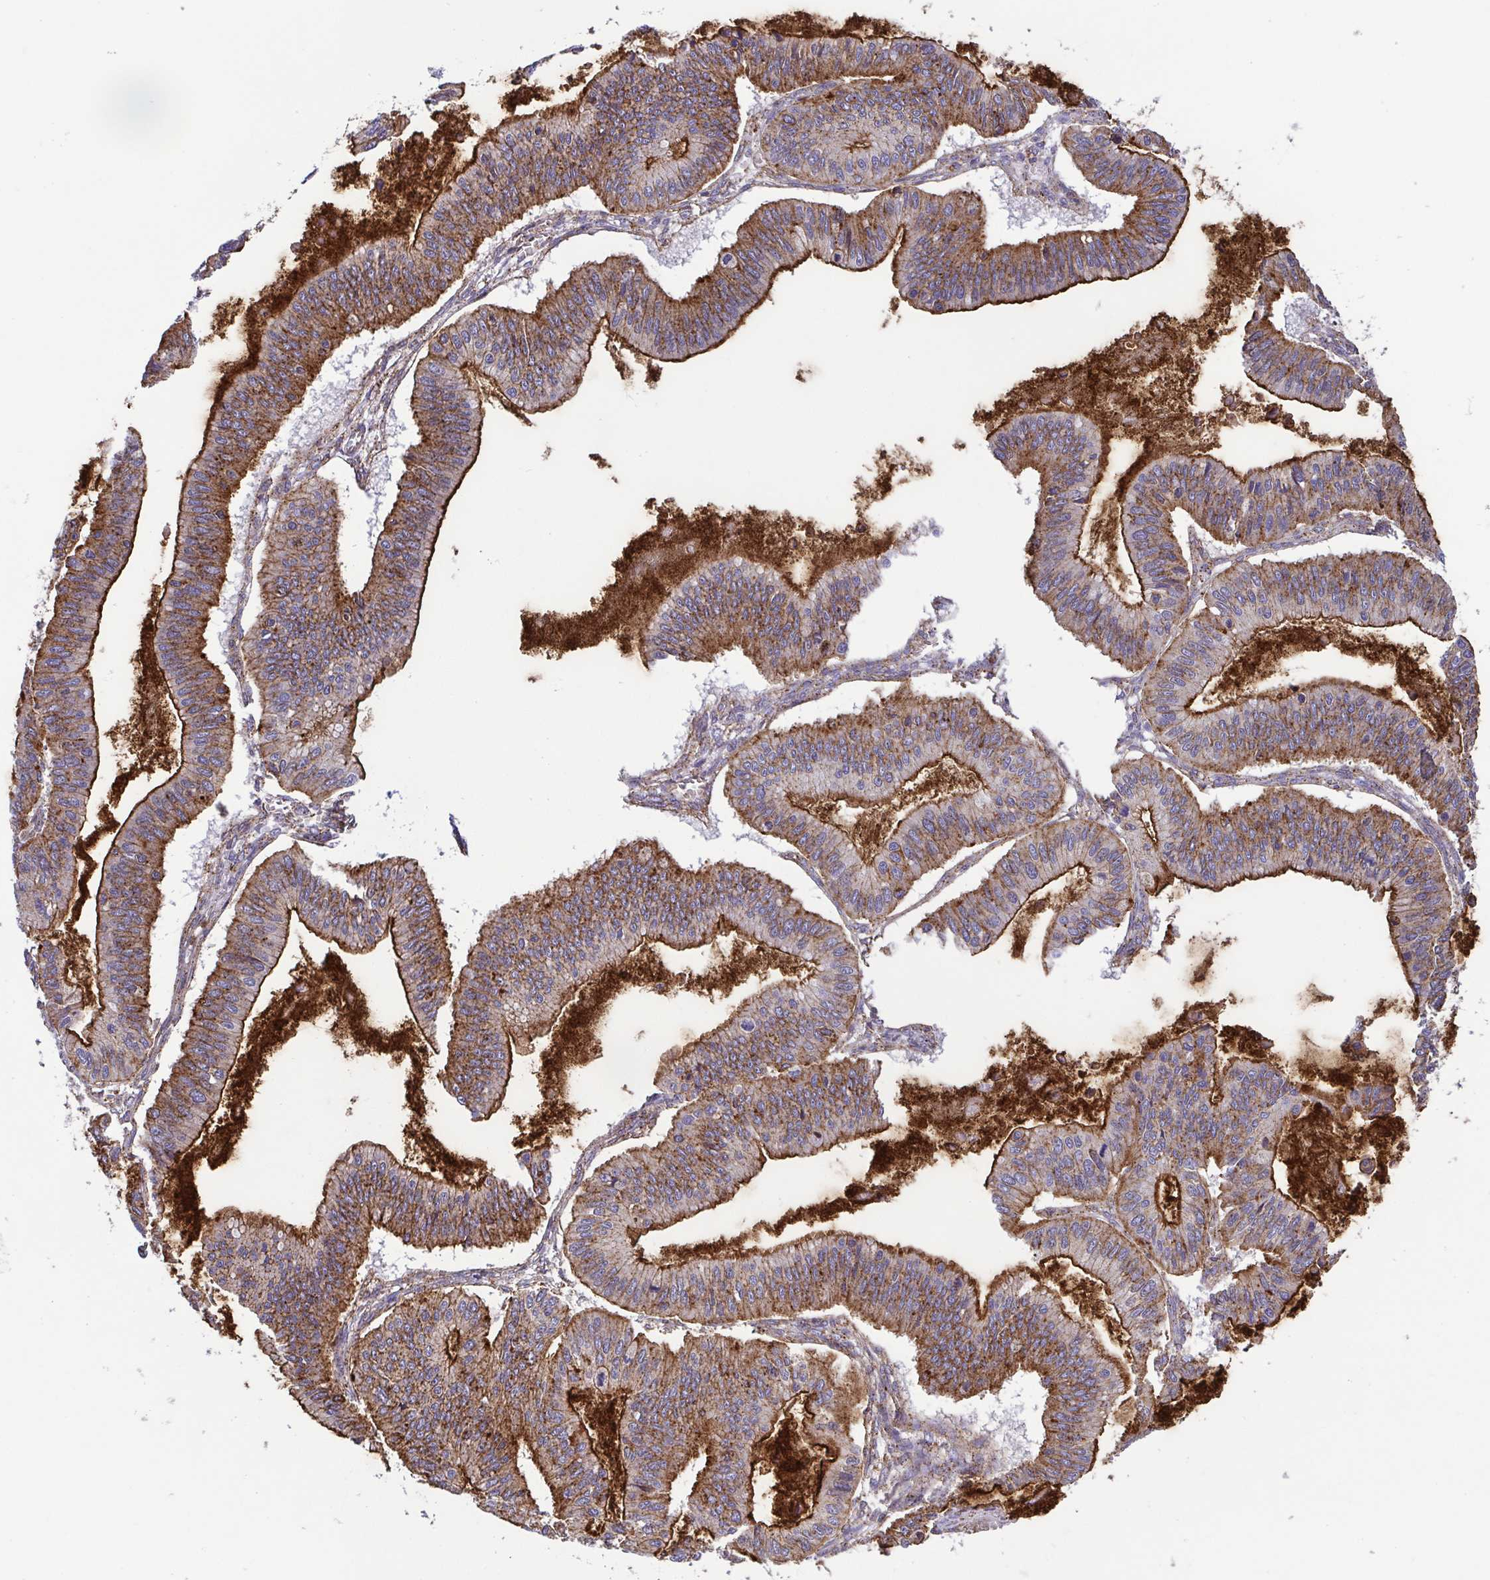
{"staining": {"intensity": "strong", "quantity": "25%-75%", "location": "cytoplasmic/membranous"}, "tissue": "ovarian cancer", "cell_type": "Tumor cells", "image_type": "cancer", "snomed": [{"axis": "morphology", "description": "Cystadenocarcinoma, mucinous, NOS"}, {"axis": "topography", "description": "Ovary"}], "caption": "Strong cytoplasmic/membranous expression for a protein is seen in about 25%-75% of tumor cells of mucinous cystadenocarcinoma (ovarian) using immunohistochemistry.", "gene": "CHMP1B", "patient": {"sex": "female", "age": 72}}